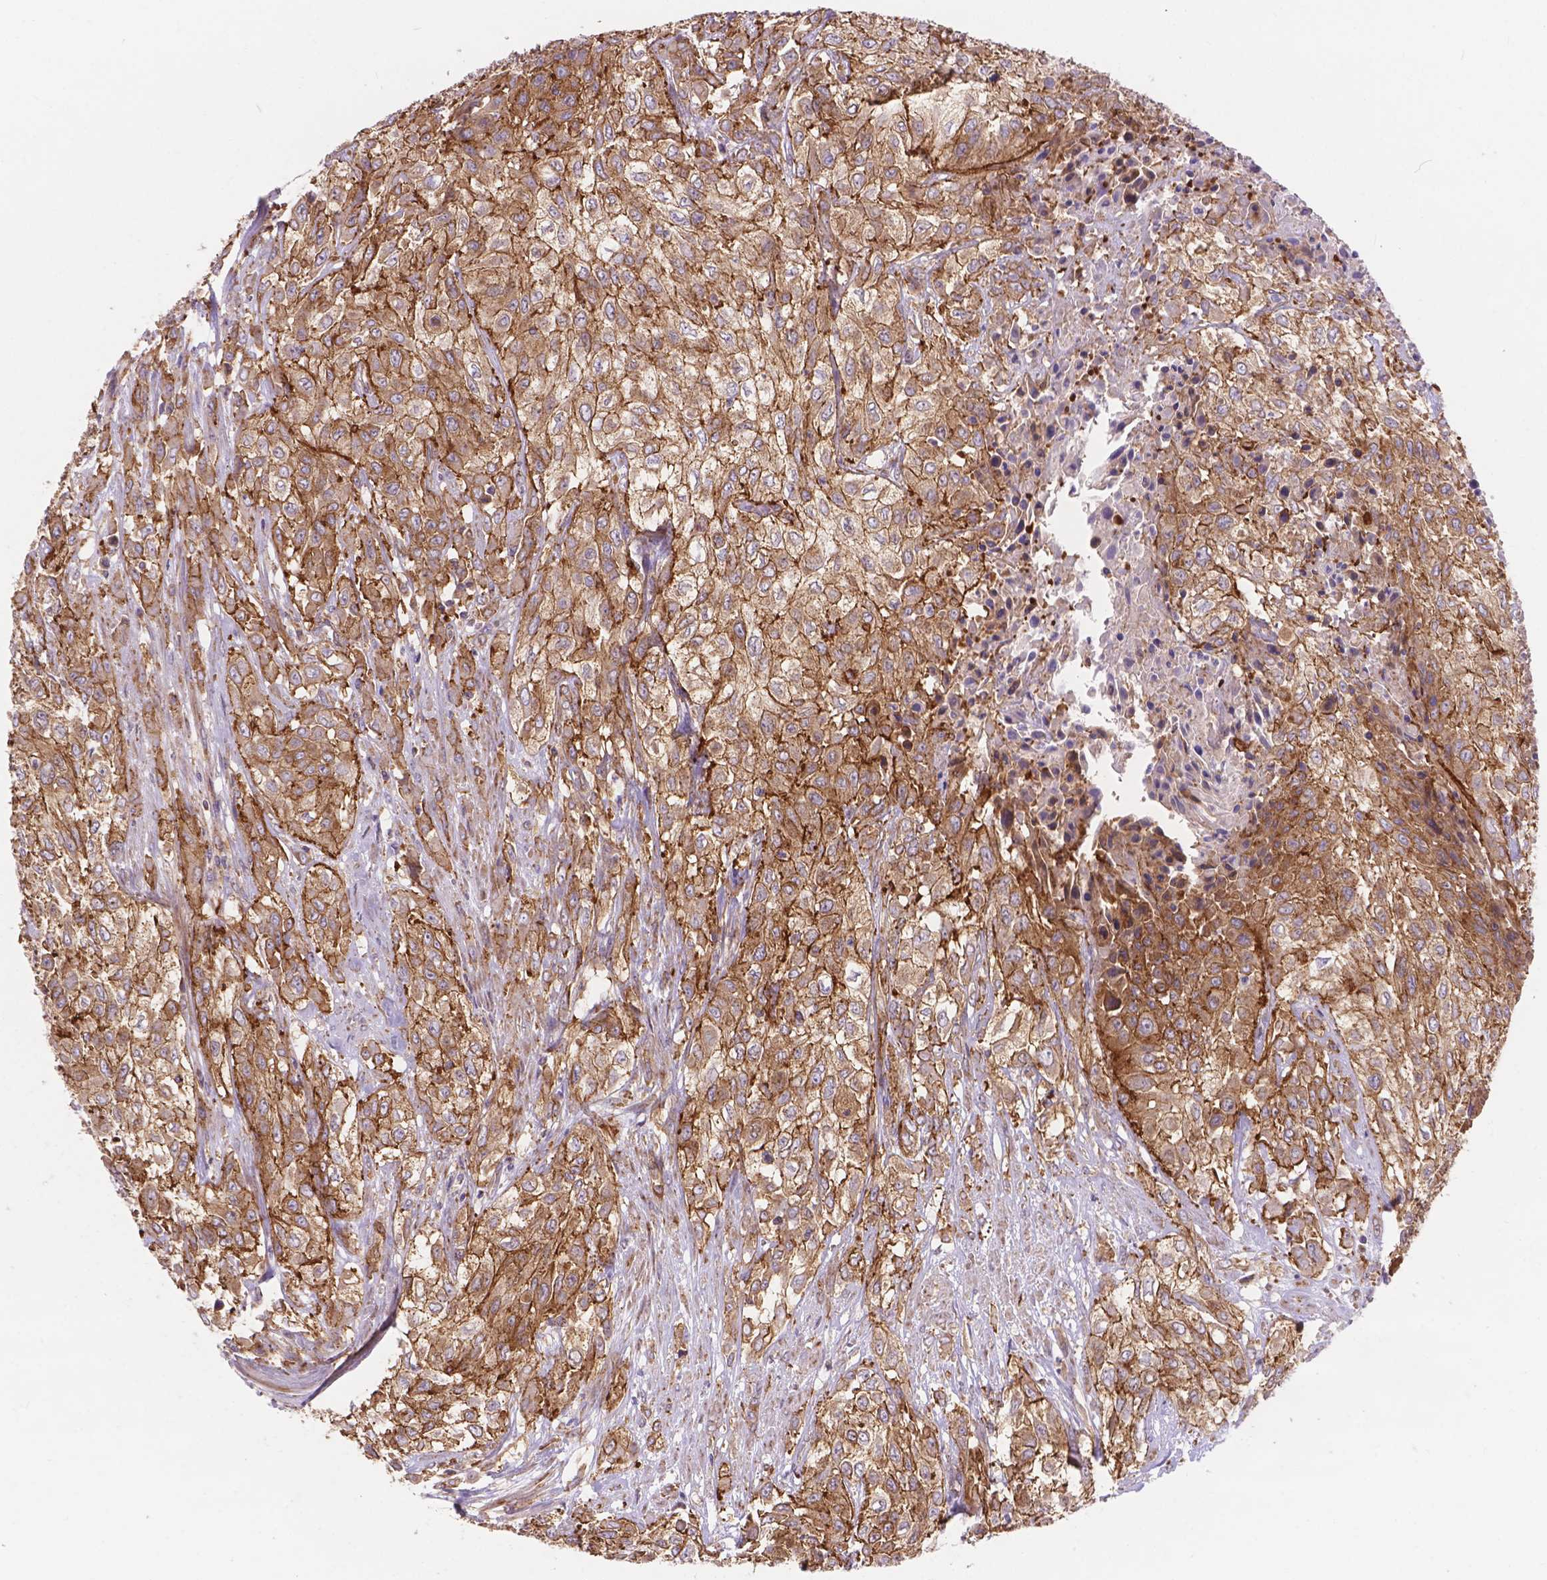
{"staining": {"intensity": "moderate", "quantity": ">75%", "location": "cytoplasmic/membranous"}, "tissue": "urothelial cancer", "cell_type": "Tumor cells", "image_type": "cancer", "snomed": [{"axis": "morphology", "description": "Urothelial carcinoma, High grade"}, {"axis": "topography", "description": "Urinary bladder"}], "caption": "Protein expression analysis of high-grade urothelial carcinoma shows moderate cytoplasmic/membranous expression in approximately >75% of tumor cells. The protein of interest is shown in brown color, while the nuclei are stained blue.", "gene": "AK3", "patient": {"sex": "male", "age": 57}}